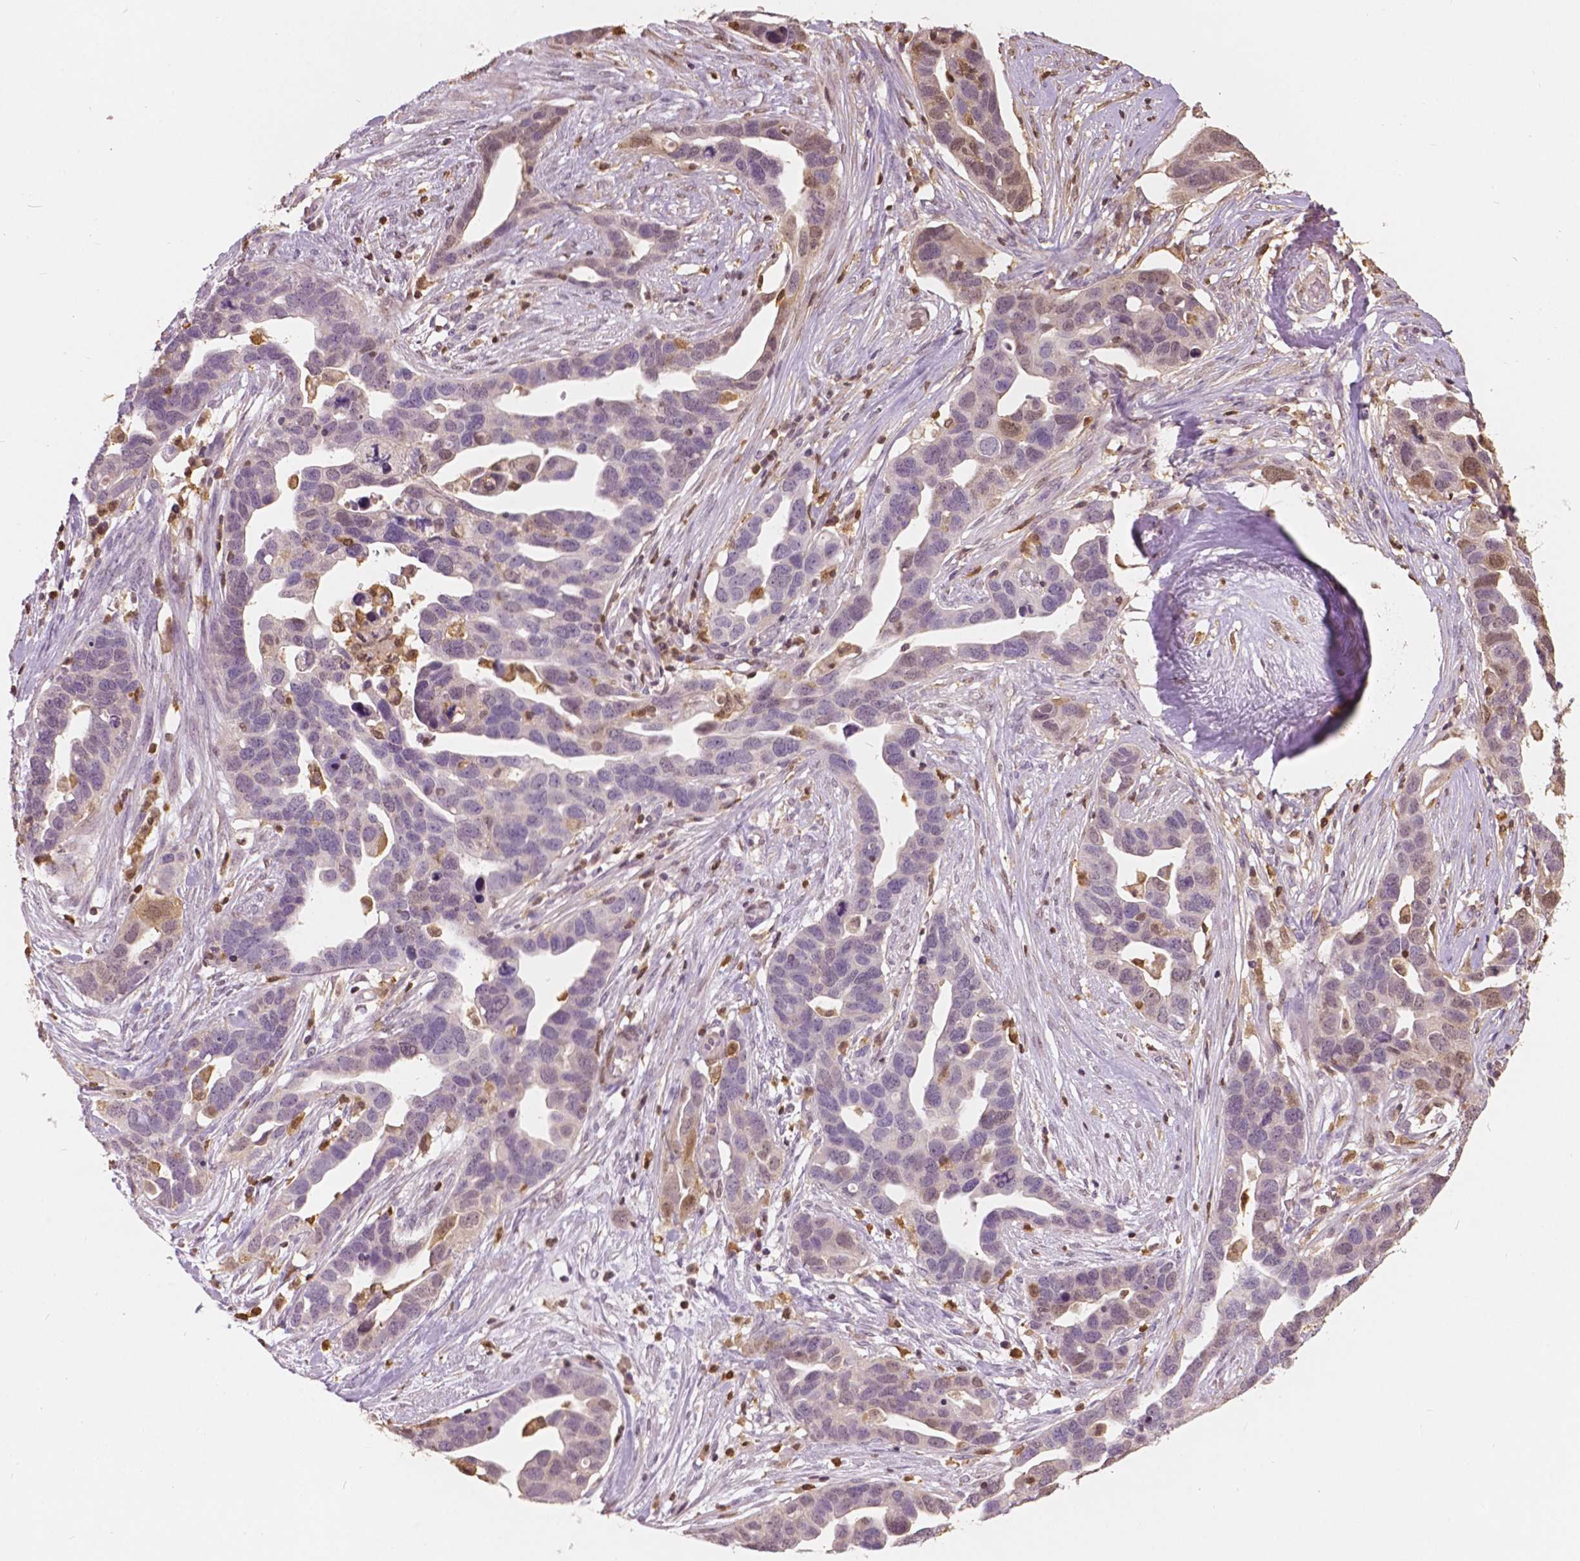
{"staining": {"intensity": "weak", "quantity": "<25%", "location": "nuclear"}, "tissue": "ovarian cancer", "cell_type": "Tumor cells", "image_type": "cancer", "snomed": [{"axis": "morphology", "description": "Cystadenocarcinoma, serous, NOS"}, {"axis": "topography", "description": "Ovary"}], "caption": "This micrograph is of serous cystadenocarcinoma (ovarian) stained with immunohistochemistry to label a protein in brown with the nuclei are counter-stained blue. There is no positivity in tumor cells. Nuclei are stained in blue.", "gene": "S100A4", "patient": {"sex": "female", "age": 54}}